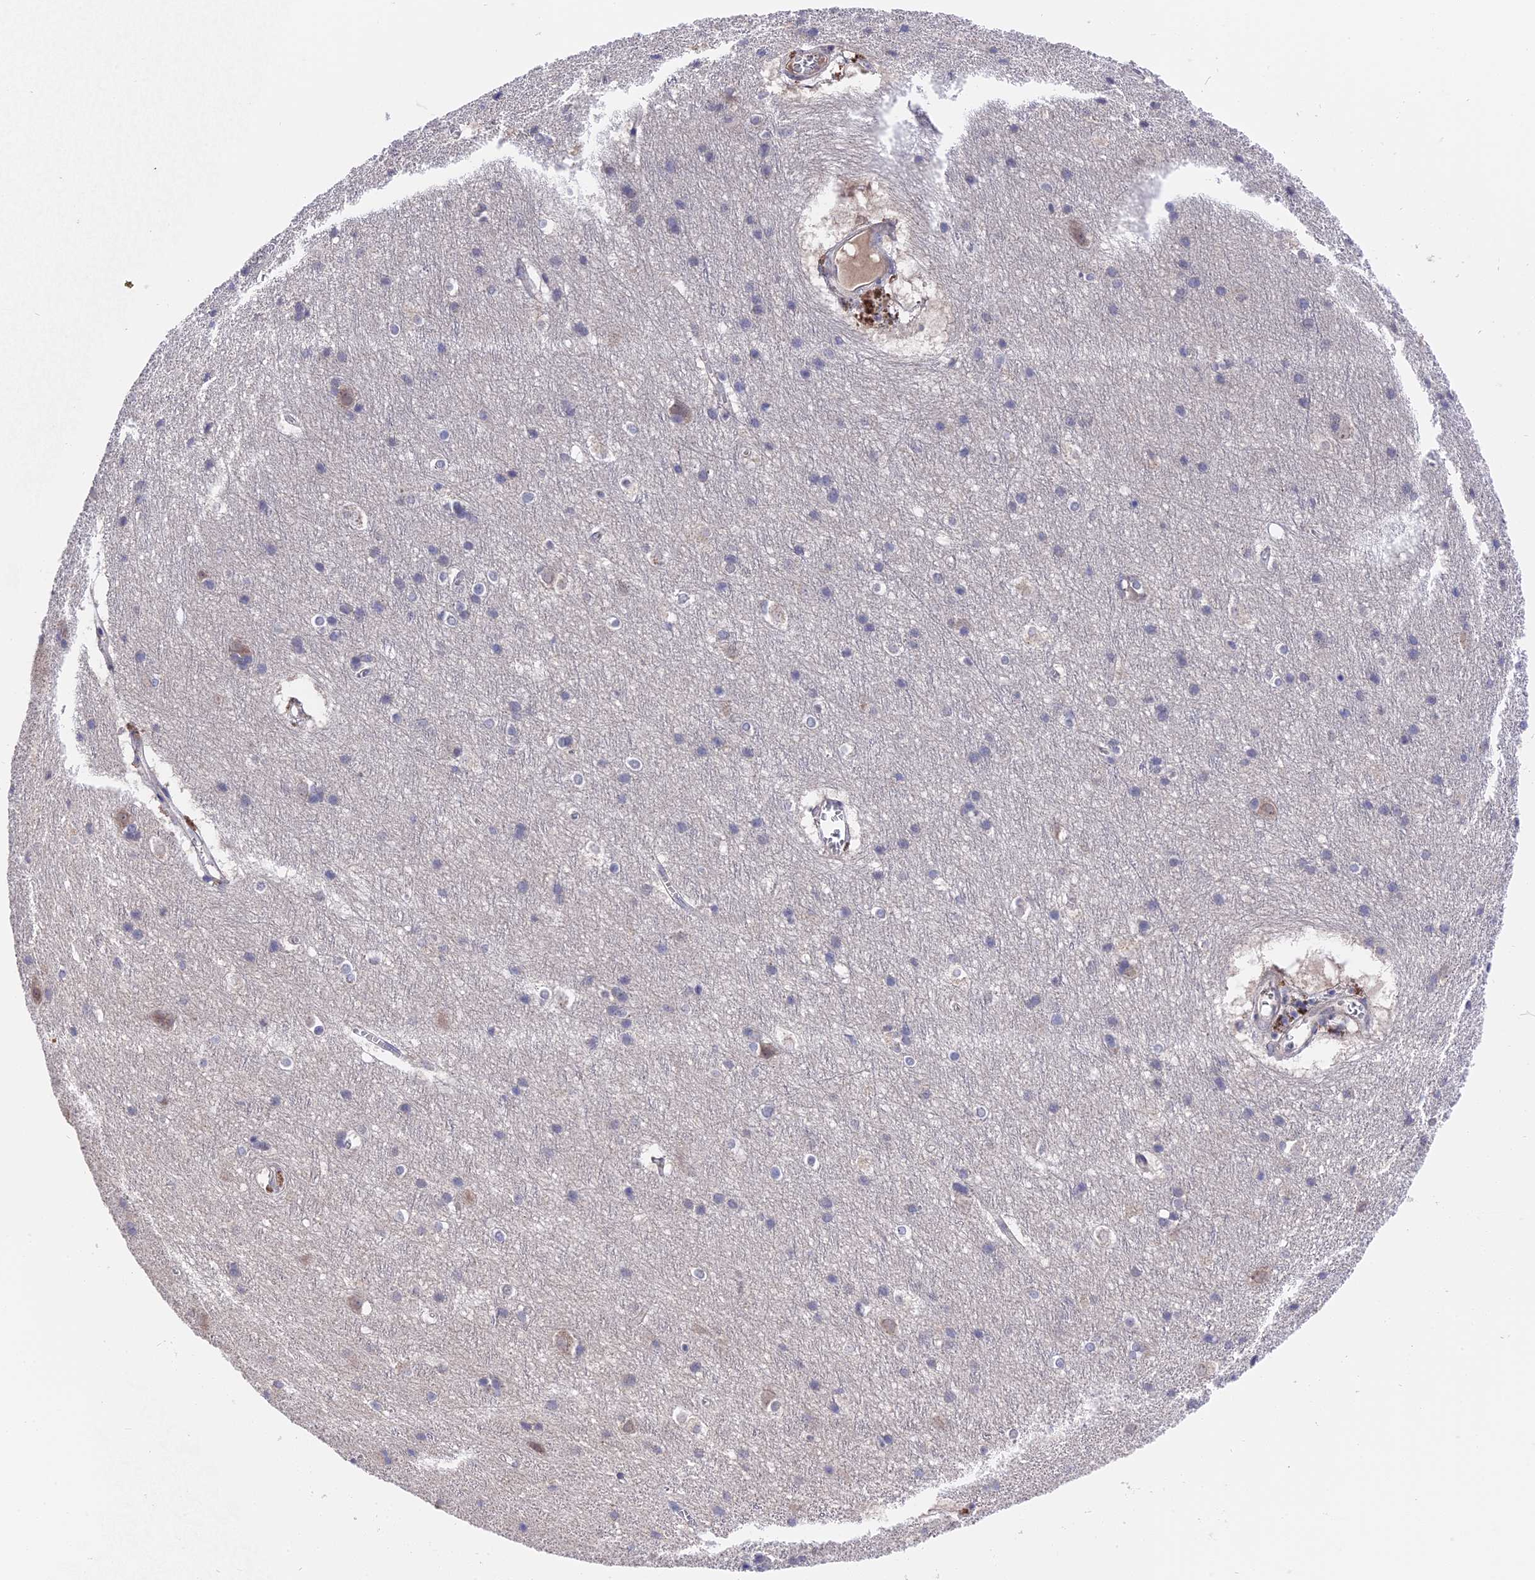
{"staining": {"intensity": "negative", "quantity": "none", "location": "none"}, "tissue": "cerebral cortex", "cell_type": "Endothelial cells", "image_type": "normal", "snomed": [{"axis": "morphology", "description": "Normal tissue, NOS"}, {"axis": "topography", "description": "Cerebral cortex"}], "caption": "This histopathology image is of normal cerebral cortex stained with immunohistochemistry (IHC) to label a protein in brown with the nuclei are counter-stained blue. There is no staining in endothelial cells. Nuclei are stained in blue.", "gene": "ZCCHC2", "patient": {"sex": "male", "age": 54}}